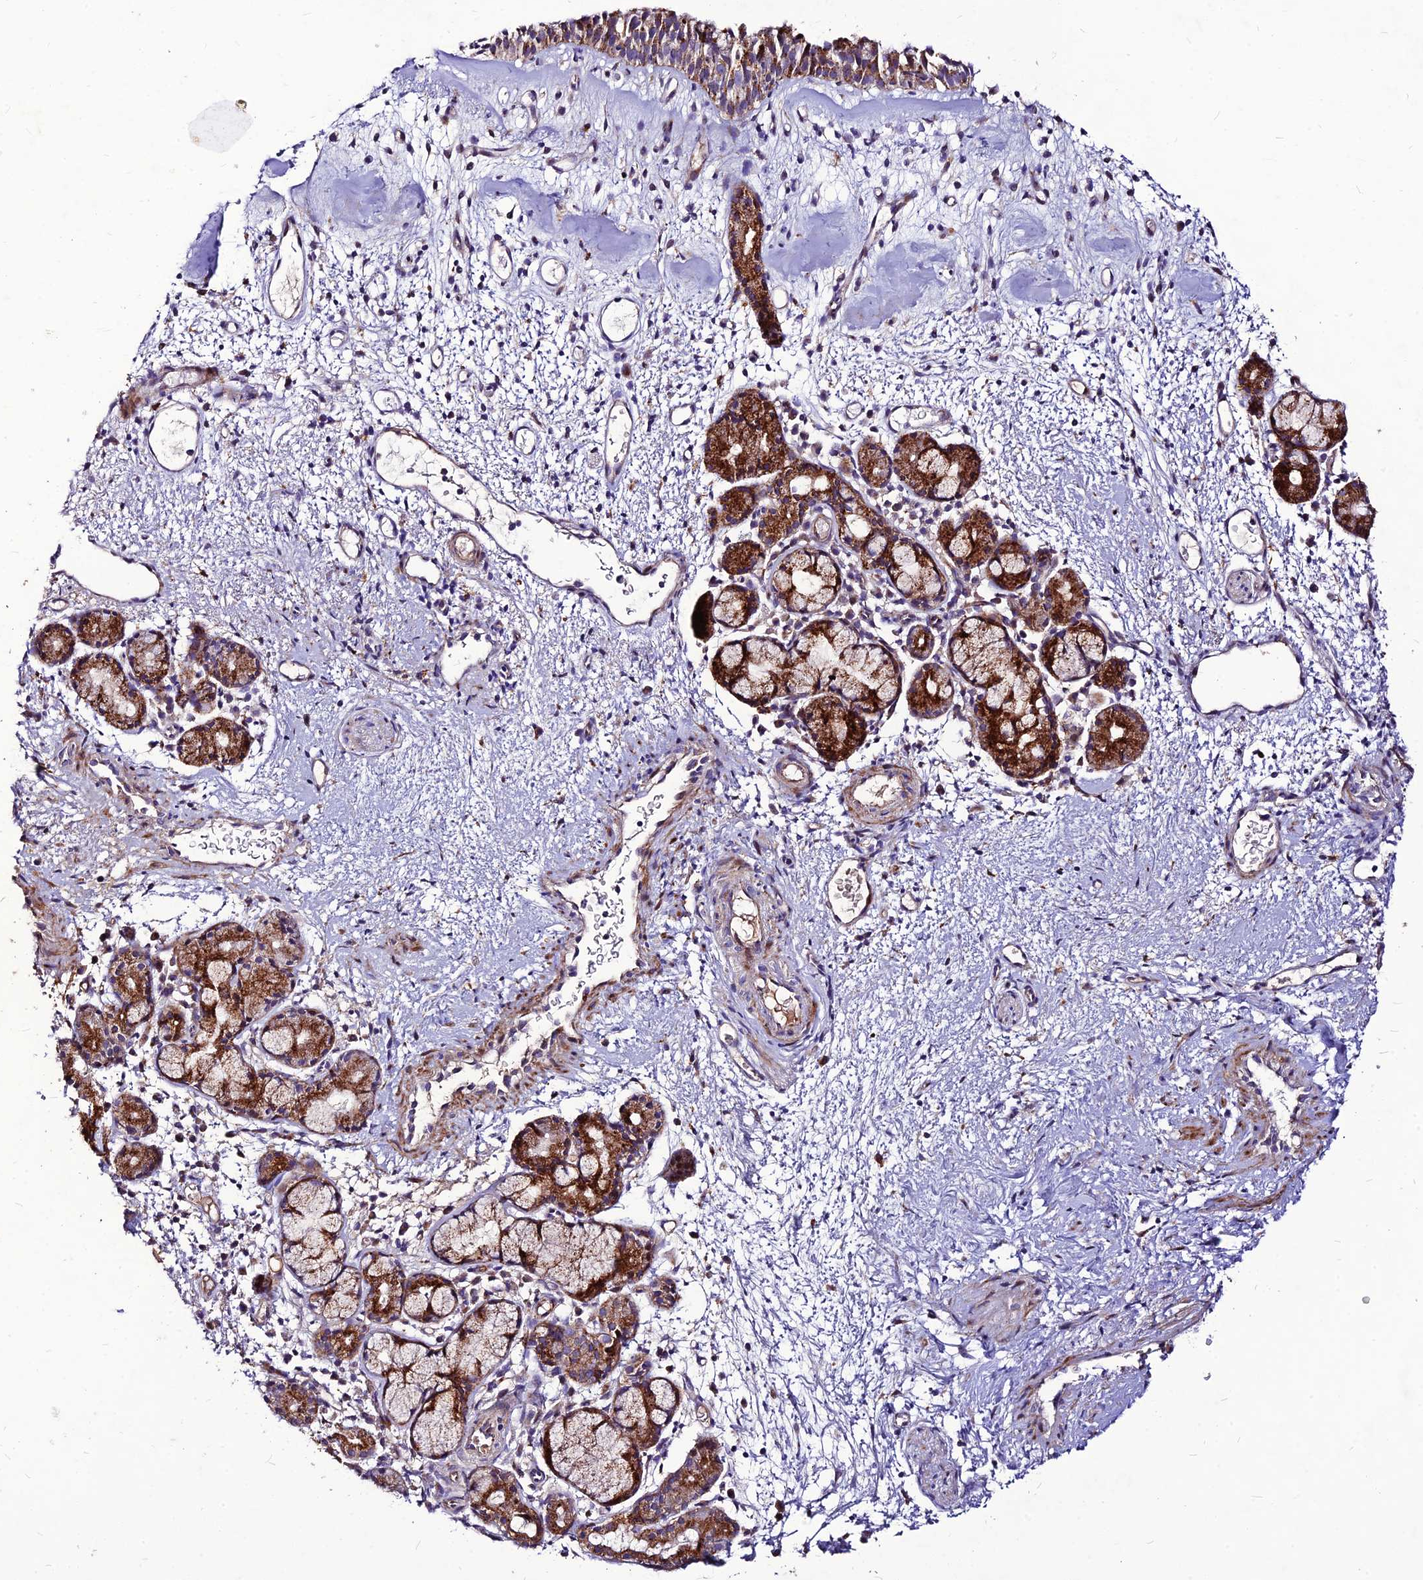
{"staining": {"intensity": "strong", "quantity": "25%-75%", "location": "cytoplasmic/membranous"}, "tissue": "nasopharynx", "cell_type": "Respiratory epithelial cells", "image_type": "normal", "snomed": [{"axis": "morphology", "description": "Normal tissue, NOS"}, {"axis": "topography", "description": "Nasopharynx"}], "caption": "Human nasopharynx stained with a brown dye displays strong cytoplasmic/membranous positive expression in about 25%-75% of respiratory epithelial cells.", "gene": "RIMOC1", "patient": {"sex": "male", "age": 82}}